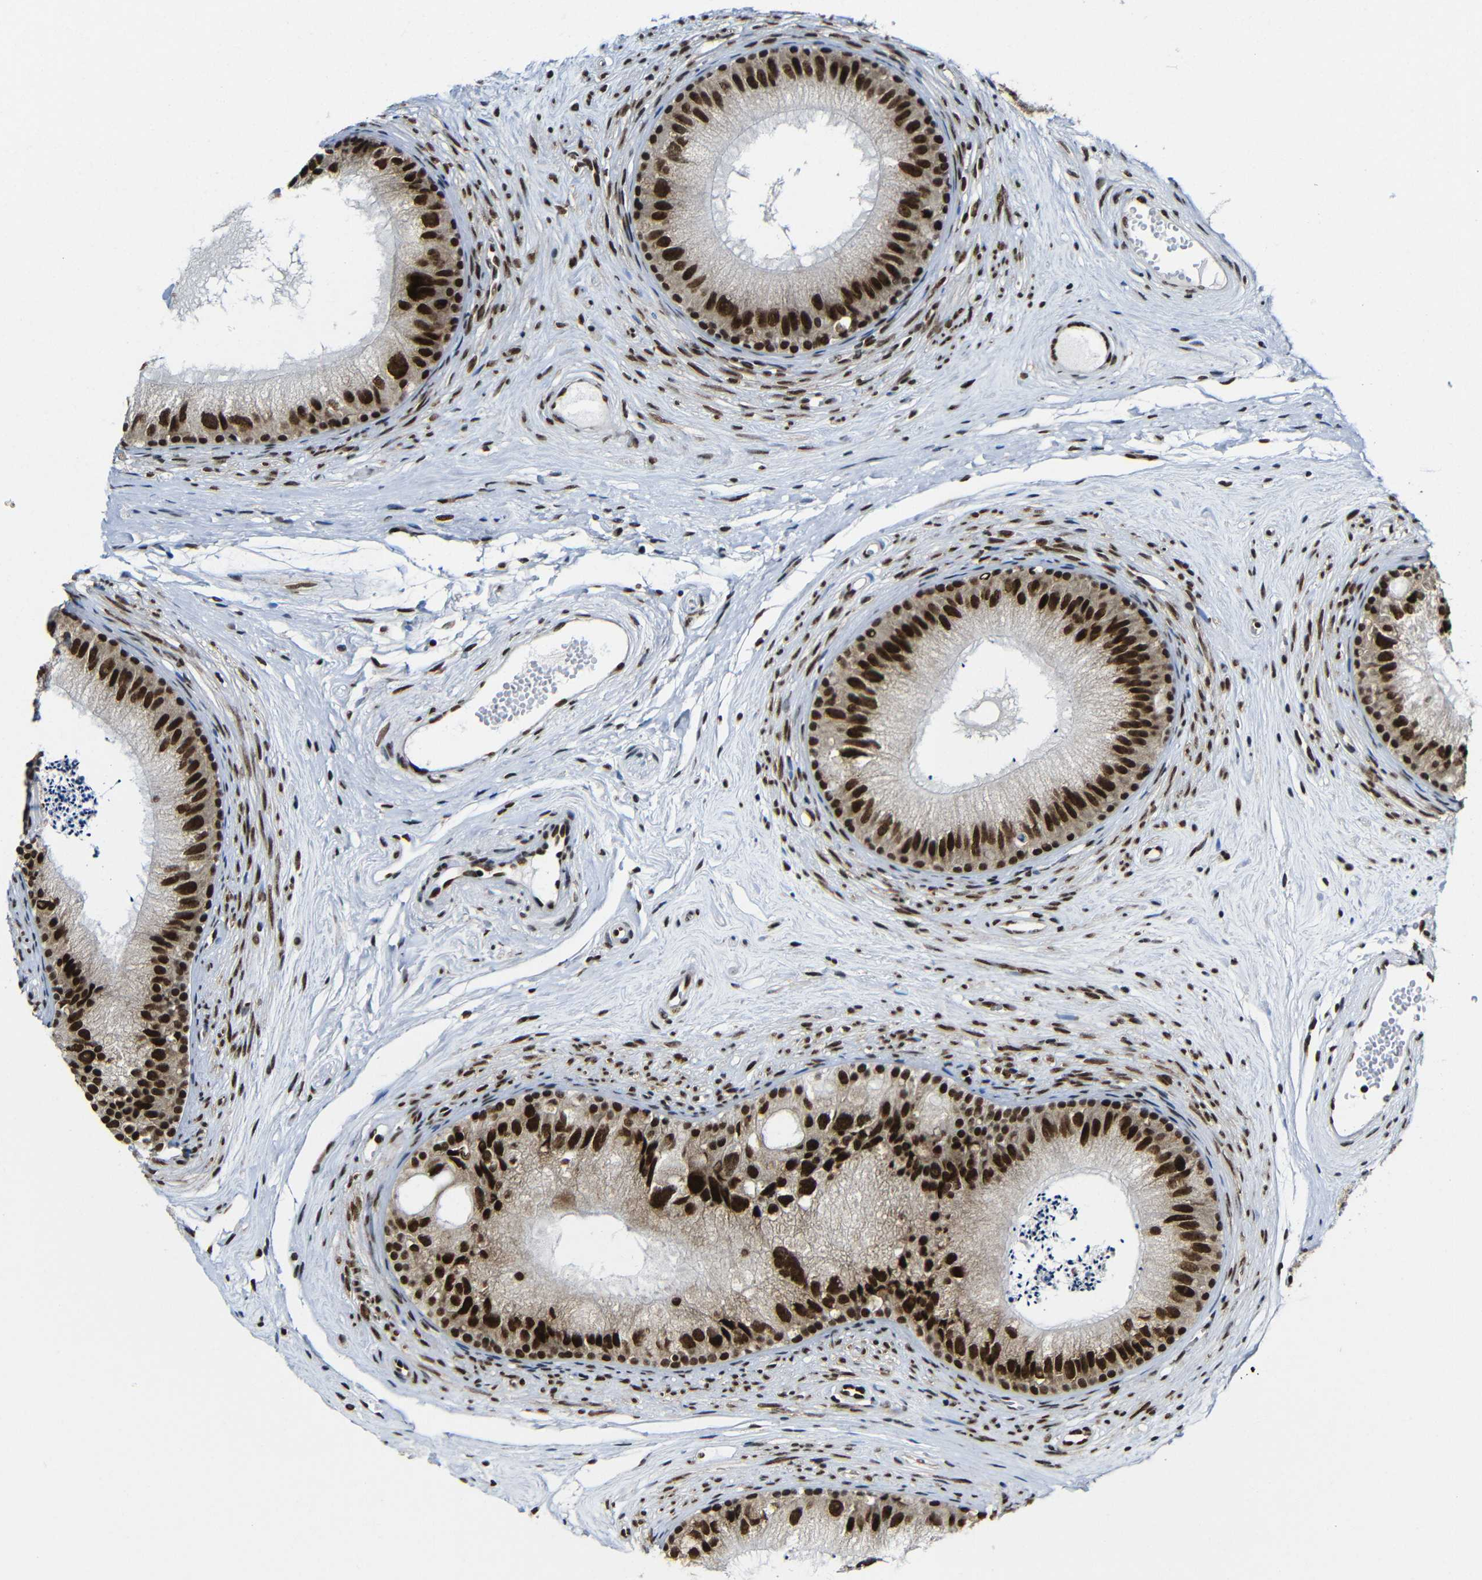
{"staining": {"intensity": "strong", "quantity": ">75%", "location": "nuclear"}, "tissue": "epididymis", "cell_type": "Glandular cells", "image_type": "normal", "snomed": [{"axis": "morphology", "description": "Normal tissue, NOS"}, {"axis": "topography", "description": "Epididymis"}], "caption": "Immunohistochemical staining of benign epididymis shows high levels of strong nuclear staining in about >75% of glandular cells. (IHC, brightfield microscopy, high magnification).", "gene": "PTBP1", "patient": {"sex": "male", "age": 56}}